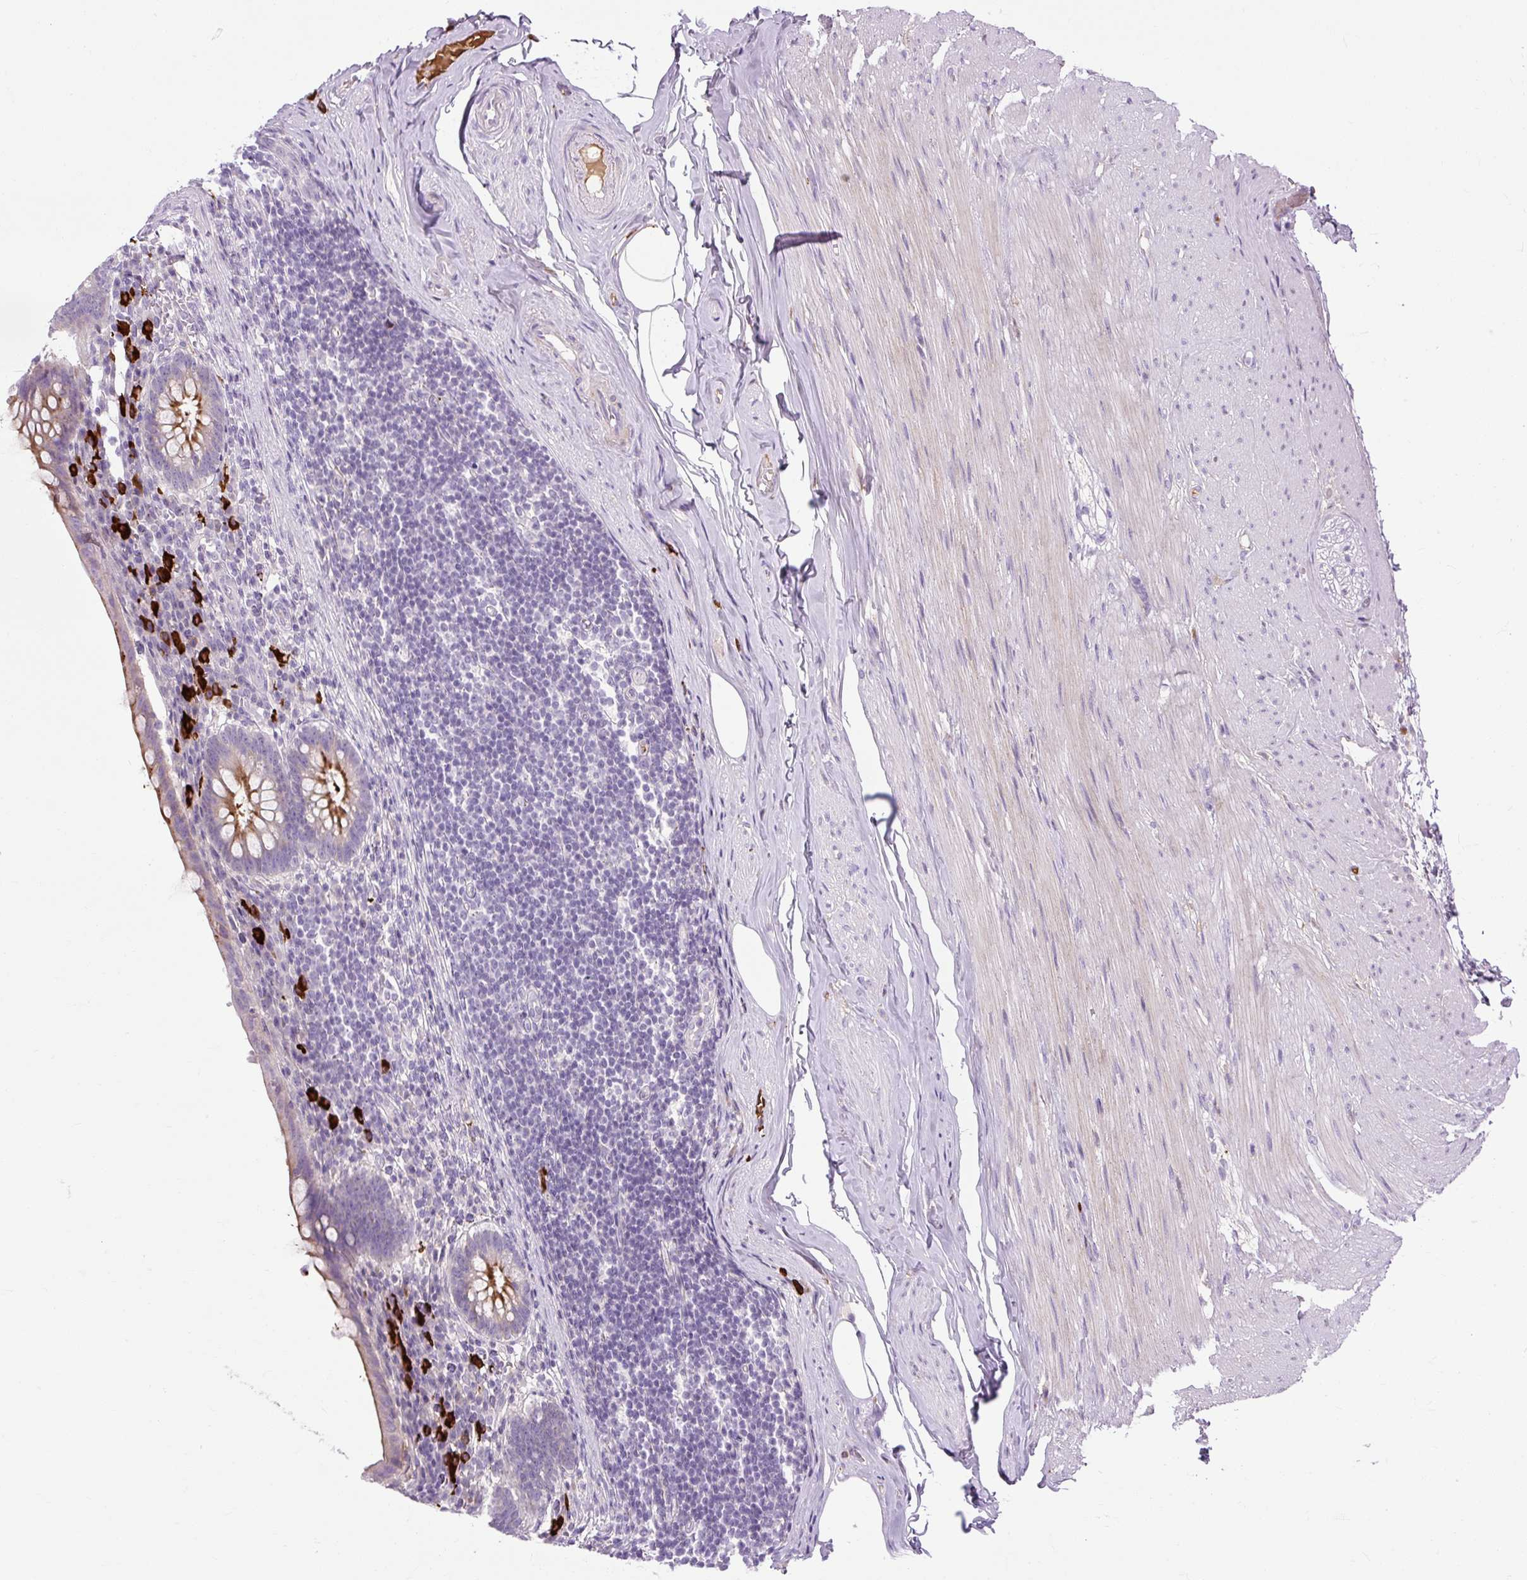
{"staining": {"intensity": "moderate", "quantity": "<25%", "location": "cytoplasmic/membranous"}, "tissue": "appendix", "cell_type": "Glandular cells", "image_type": "normal", "snomed": [{"axis": "morphology", "description": "Normal tissue, NOS"}, {"axis": "topography", "description": "Appendix"}], "caption": "Immunohistochemical staining of benign human appendix exhibits <25% levels of moderate cytoplasmic/membranous protein expression in about <25% of glandular cells. (DAB (3,3'-diaminobenzidine) IHC with brightfield microscopy, high magnification).", "gene": "ARRDC2", "patient": {"sex": "female", "age": 56}}